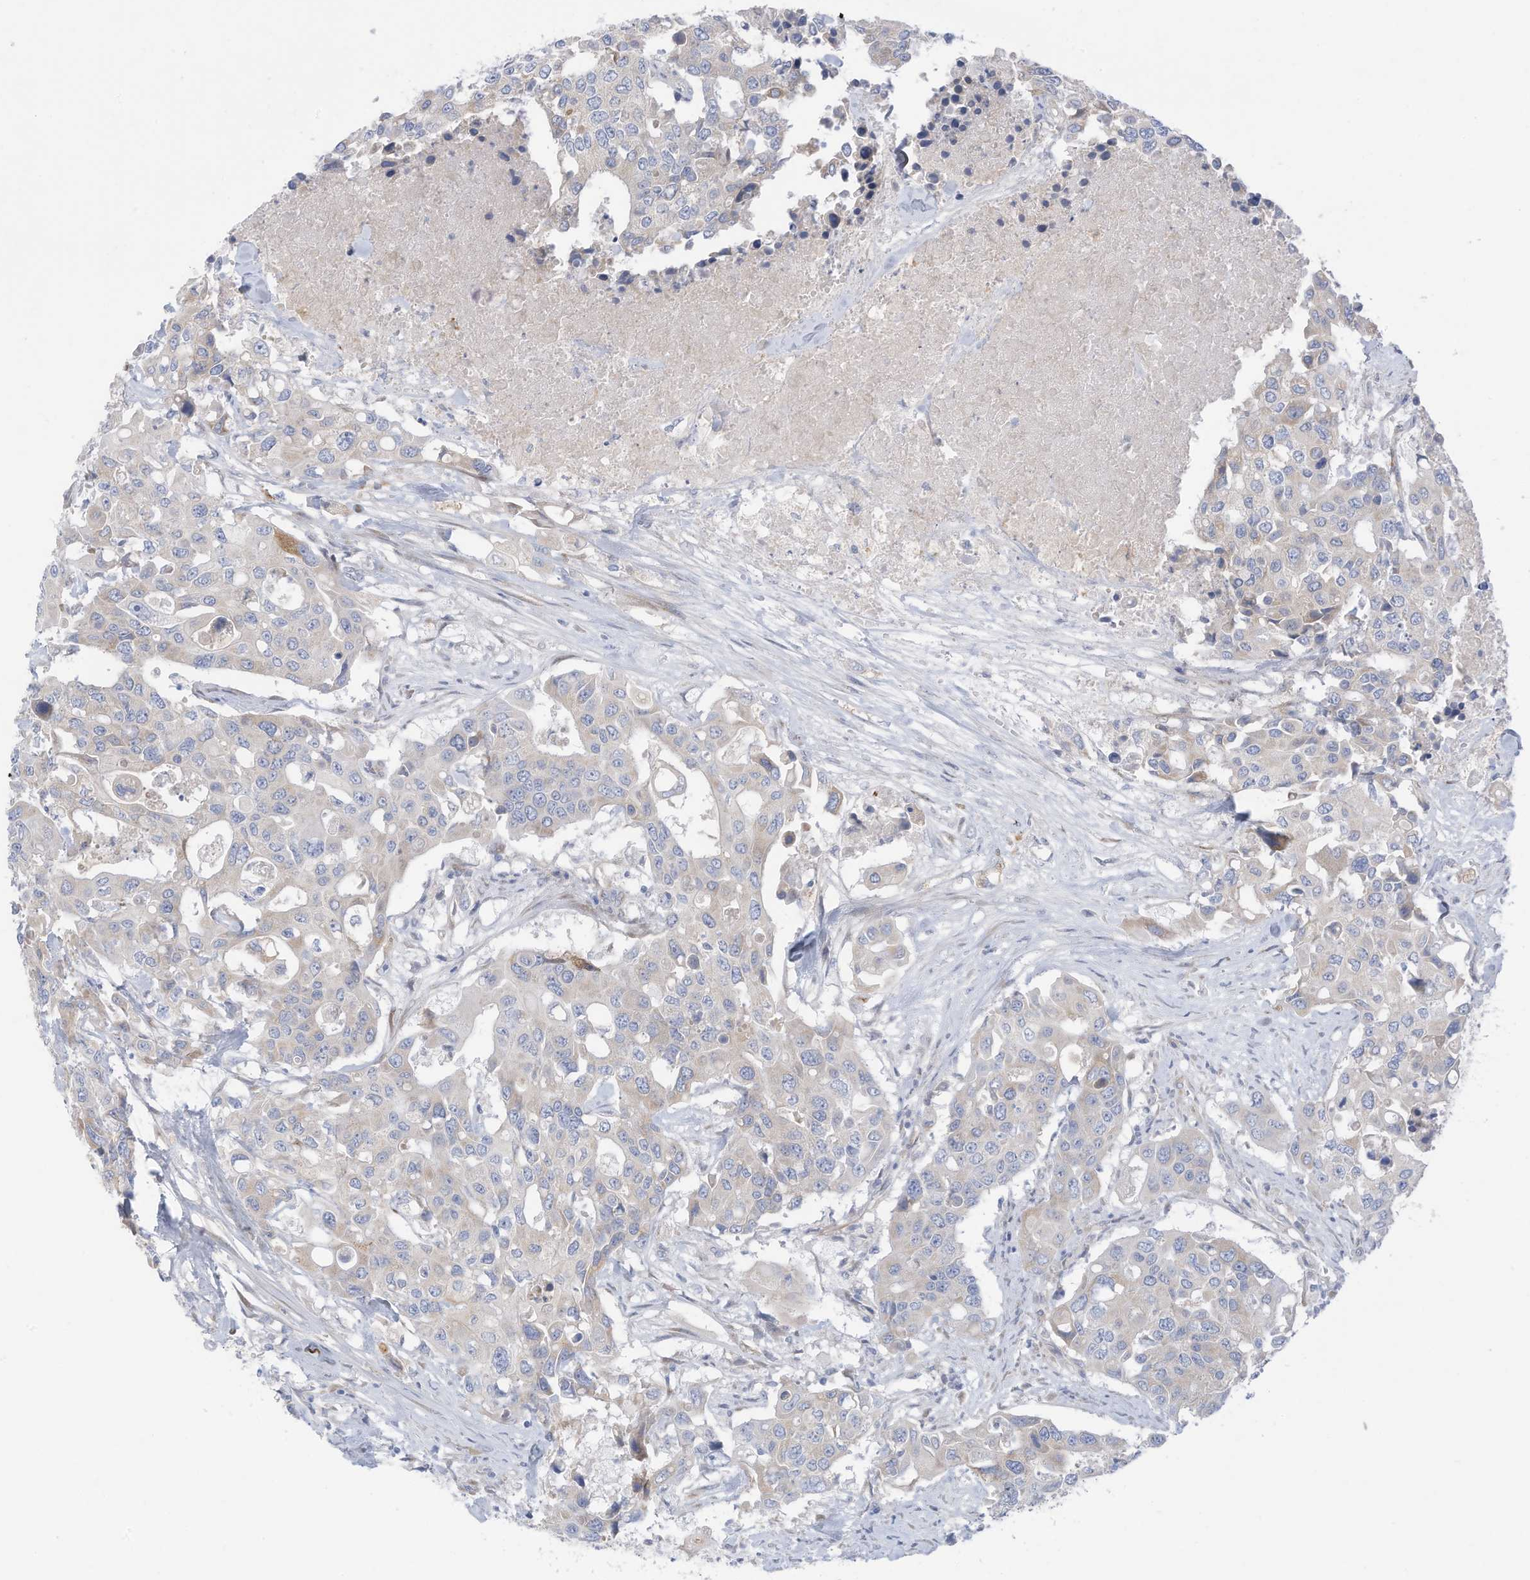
{"staining": {"intensity": "negative", "quantity": "none", "location": "none"}, "tissue": "colorectal cancer", "cell_type": "Tumor cells", "image_type": "cancer", "snomed": [{"axis": "morphology", "description": "Adenocarcinoma, NOS"}, {"axis": "topography", "description": "Colon"}], "caption": "High magnification brightfield microscopy of colorectal cancer stained with DAB (3,3'-diaminobenzidine) (brown) and counterstained with hematoxylin (blue): tumor cells show no significant staining.", "gene": "TRMT2B", "patient": {"sex": "male", "age": 77}}